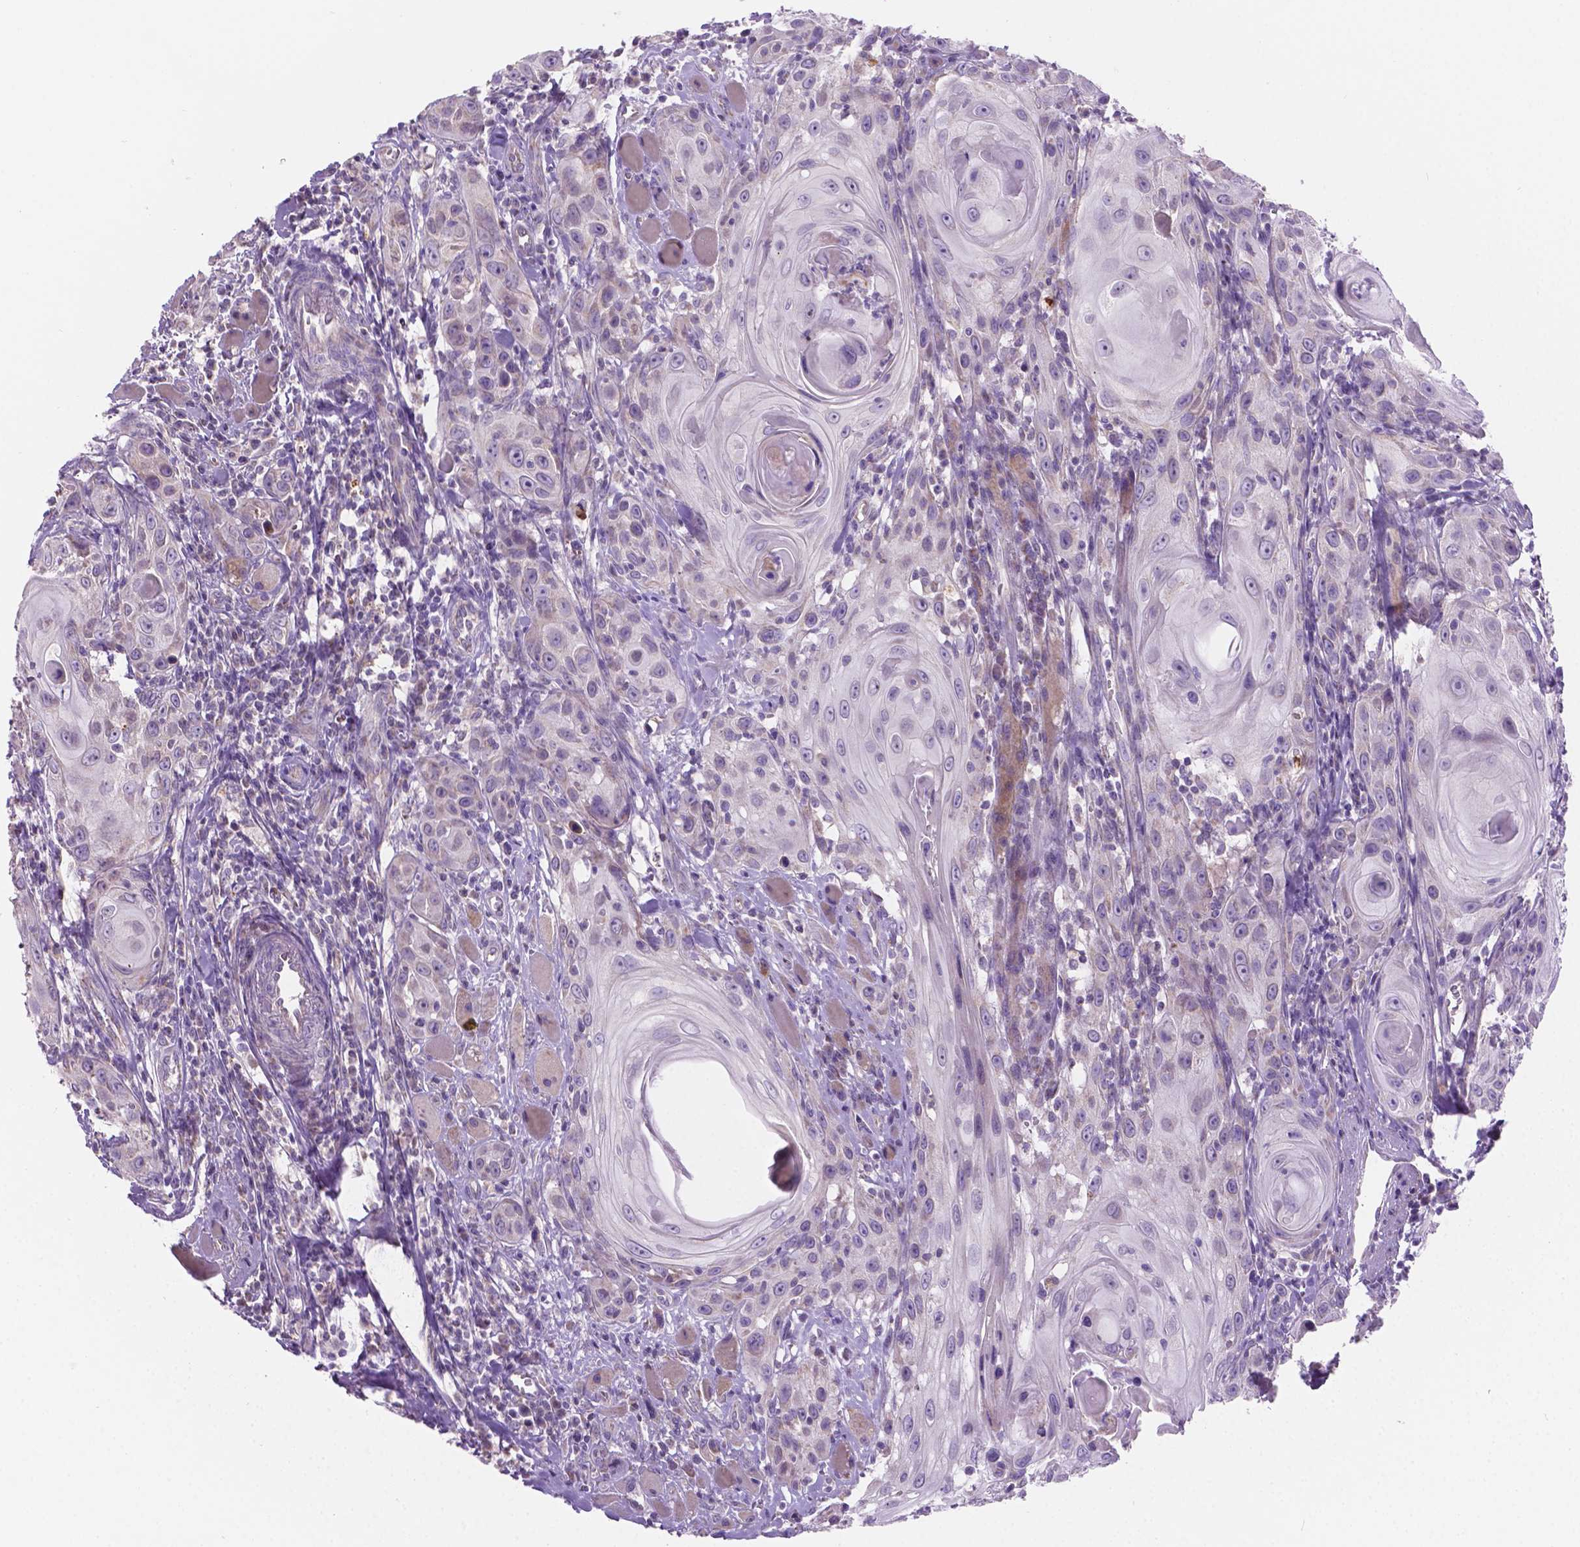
{"staining": {"intensity": "negative", "quantity": "none", "location": "none"}, "tissue": "head and neck cancer", "cell_type": "Tumor cells", "image_type": "cancer", "snomed": [{"axis": "morphology", "description": "Squamous cell carcinoma, NOS"}, {"axis": "topography", "description": "Head-Neck"}], "caption": "The immunohistochemistry histopathology image has no significant positivity in tumor cells of head and neck cancer tissue.", "gene": "CSPG5", "patient": {"sex": "female", "age": 80}}